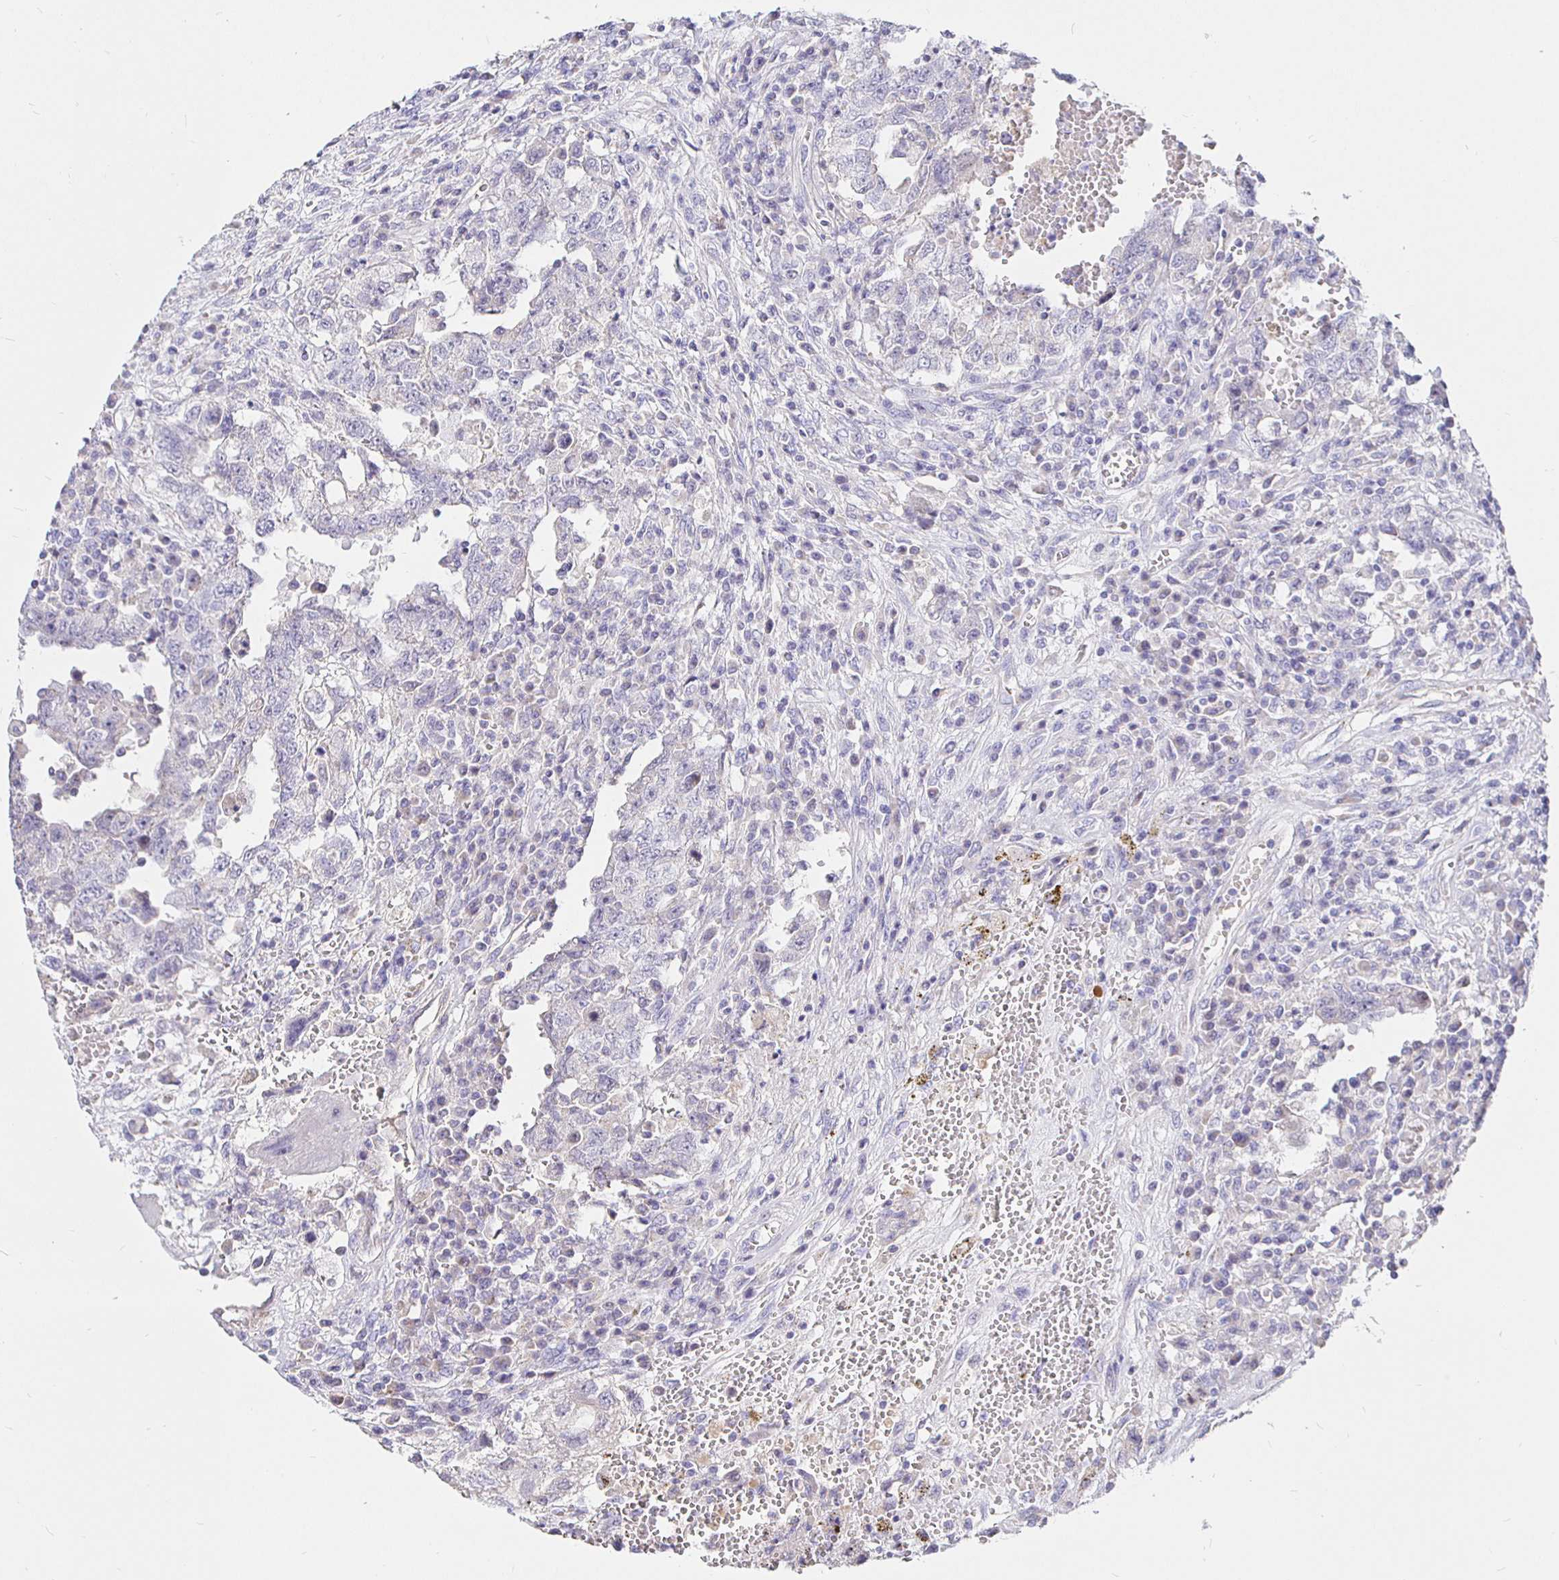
{"staining": {"intensity": "negative", "quantity": "none", "location": "none"}, "tissue": "testis cancer", "cell_type": "Tumor cells", "image_type": "cancer", "snomed": [{"axis": "morphology", "description": "Carcinoma, Embryonal, NOS"}, {"axis": "topography", "description": "Testis"}], "caption": "Protein analysis of testis cancer reveals no significant staining in tumor cells.", "gene": "NECAB1", "patient": {"sex": "male", "age": 26}}